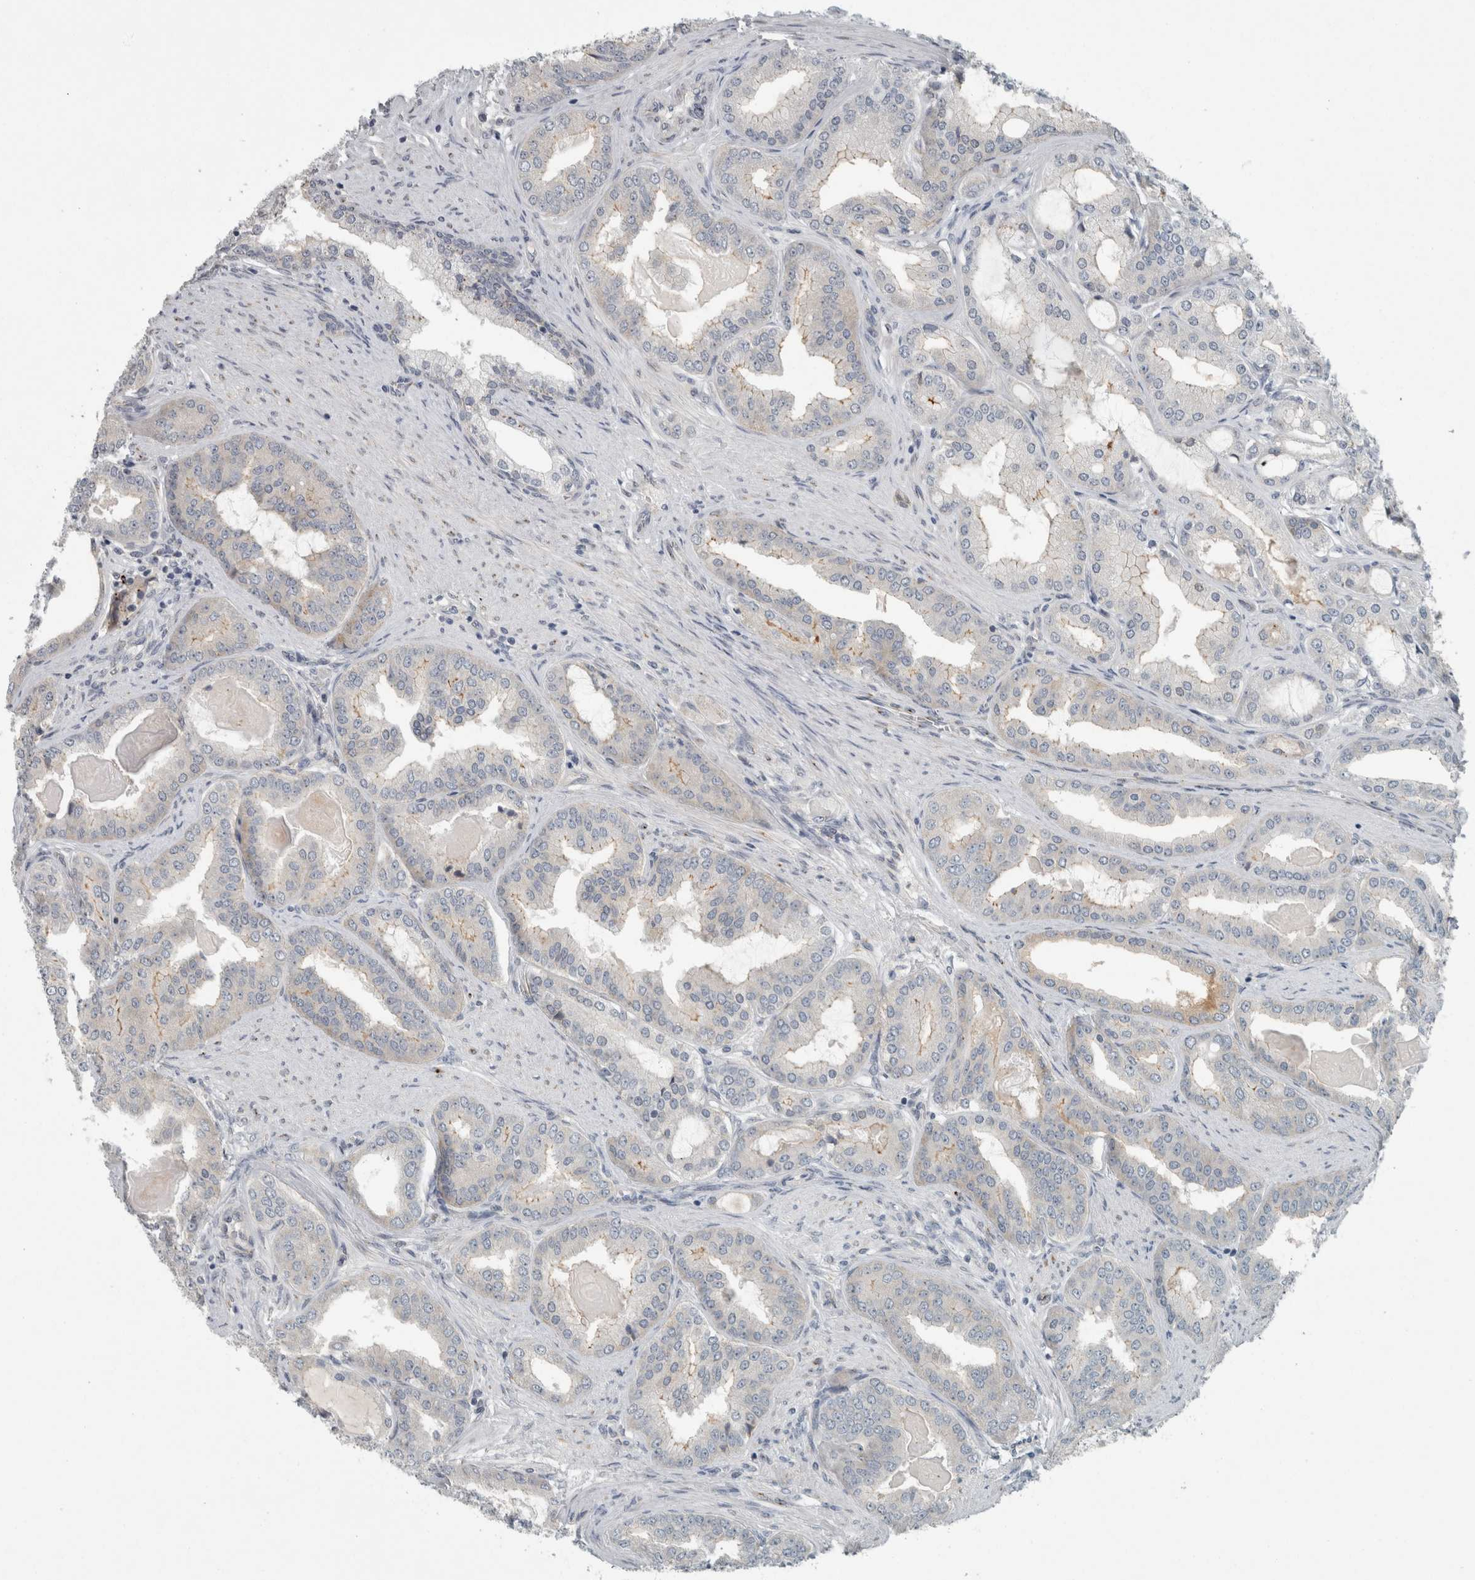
{"staining": {"intensity": "negative", "quantity": "none", "location": "none"}, "tissue": "prostate cancer", "cell_type": "Tumor cells", "image_type": "cancer", "snomed": [{"axis": "morphology", "description": "Adenocarcinoma, High grade"}, {"axis": "topography", "description": "Prostate"}], "caption": "Tumor cells are negative for protein expression in human adenocarcinoma (high-grade) (prostate).", "gene": "KIF1C", "patient": {"sex": "male", "age": 60}}